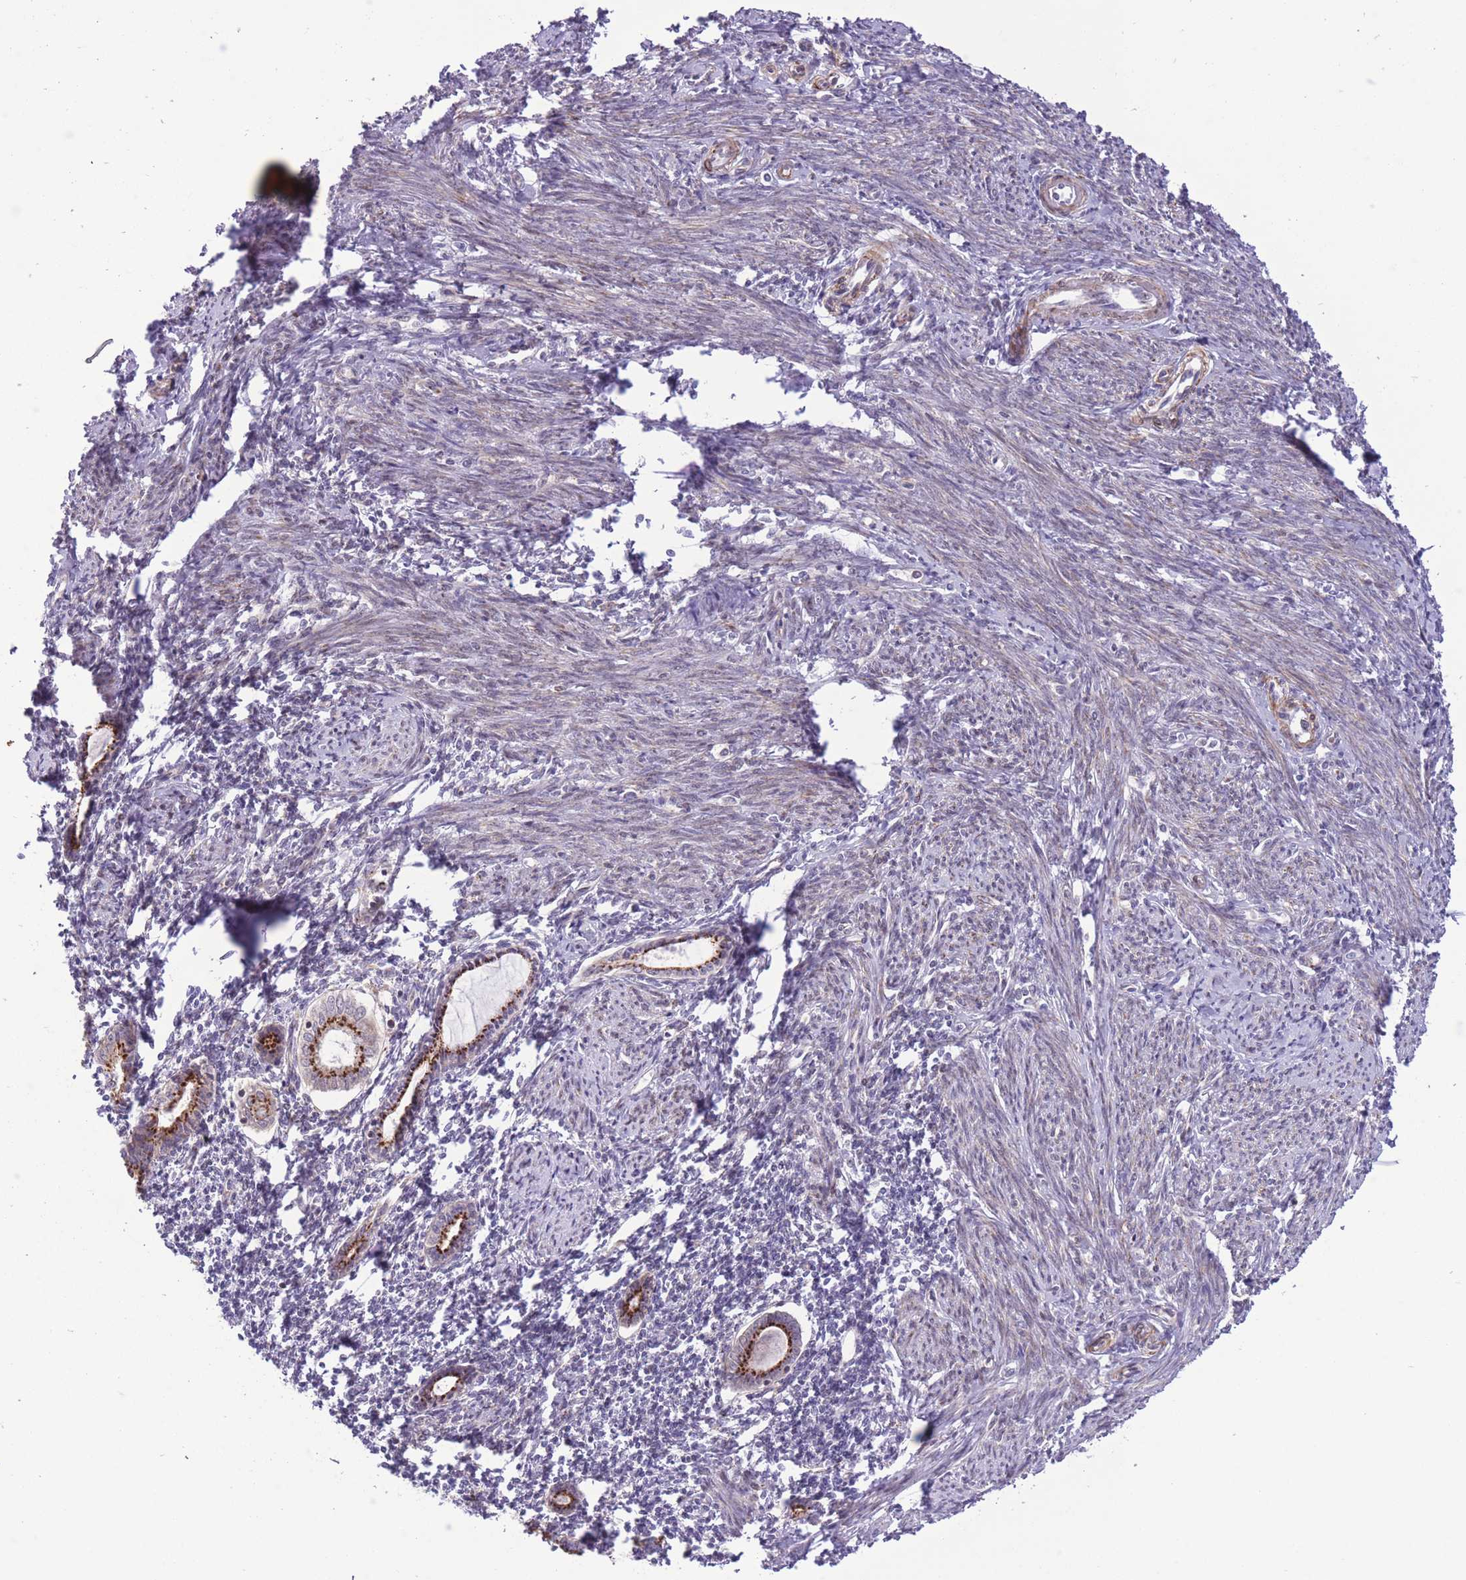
{"staining": {"intensity": "strong", "quantity": "<25%", "location": "cytoplasmic/membranous"}, "tissue": "endometrium", "cell_type": "Cells in endometrial stroma", "image_type": "normal", "snomed": [{"axis": "morphology", "description": "Normal tissue, NOS"}, {"axis": "topography", "description": "Endometrium"}], "caption": "The micrograph shows a brown stain indicating the presence of a protein in the cytoplasmic/membranous of cells in endometrial stroma in endometrium.", "gene": "ZBED5", "patient": {"sex": "female", "age": 63}}